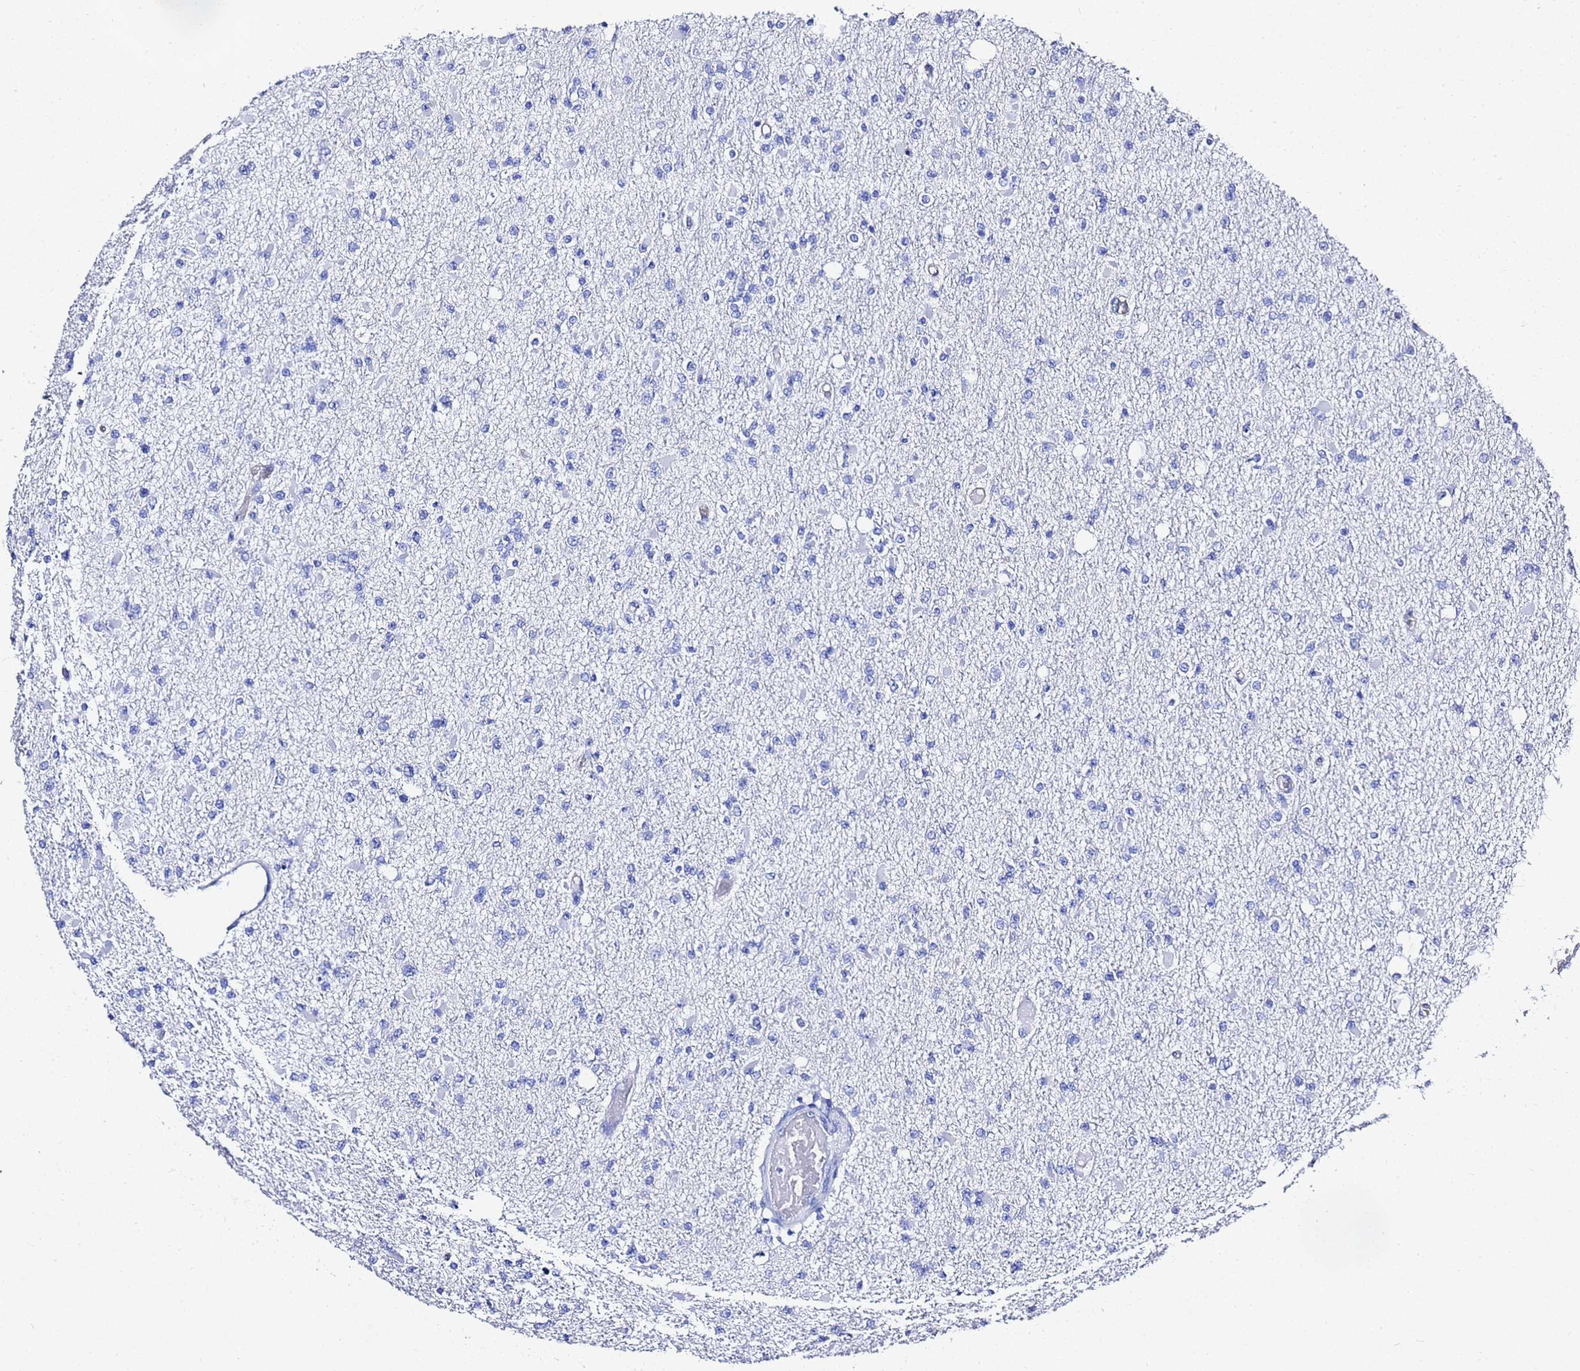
{"staining": {"intensity": "negative", "quantity": "none", "location": "none"}, "tissue": "glioma", "cell_type": "Tumor cells", "image_type": "cancer", "snomed": [{"axis": "morphology", "description": "Glioma, malignant, Low grade"}, {"axis": "topography", "description": "Brain"}], "caption": "High power microscopy histopathology image of an immunohistochemistry histopathology image of malignant glioma (low-grade), revealing no significant staining in tumor cells.", "gene": "GGT1", "patient": {"sex": "female", "age": 22}}